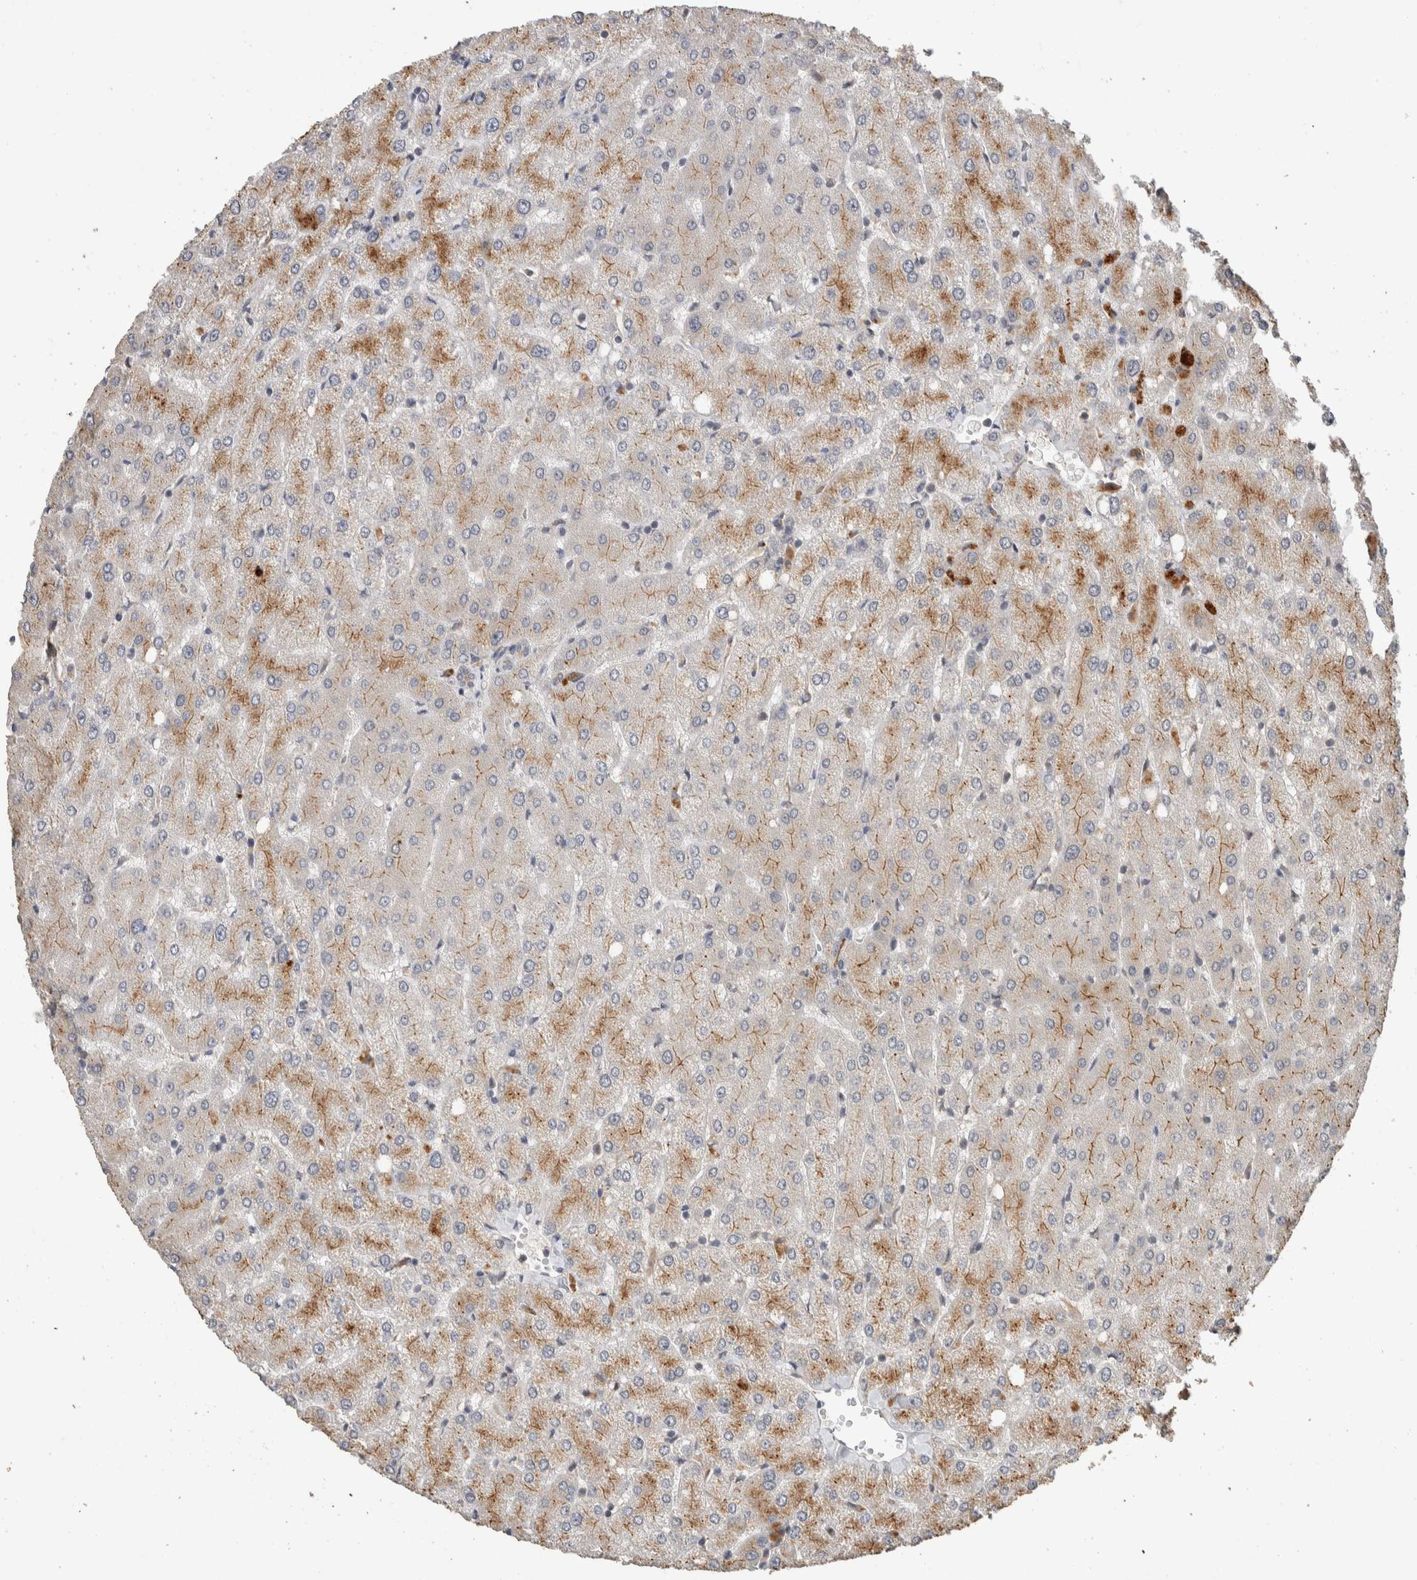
{"staining": {"intensity": "negative", "quantity": "none", "location": "none"}, "tissue": "liver", "cell_type": "Cholangiocytes", "image_type": "normal", "snomed": [{"axis": "morphology", "description": "Normal tissue, NOS"}, {"axis": "topography", "description": "Liver"}], "caption": "IHC photomicrograph of unremarkable human liver stained for a protein (brown), which shows no expression in cholangiocytes. (DAB (3,3'-diaminobenzidine) immunohistochemistry, high magnification).", "gene": "CYSRT1", "patient": {"sex": "female", "age": 54}}